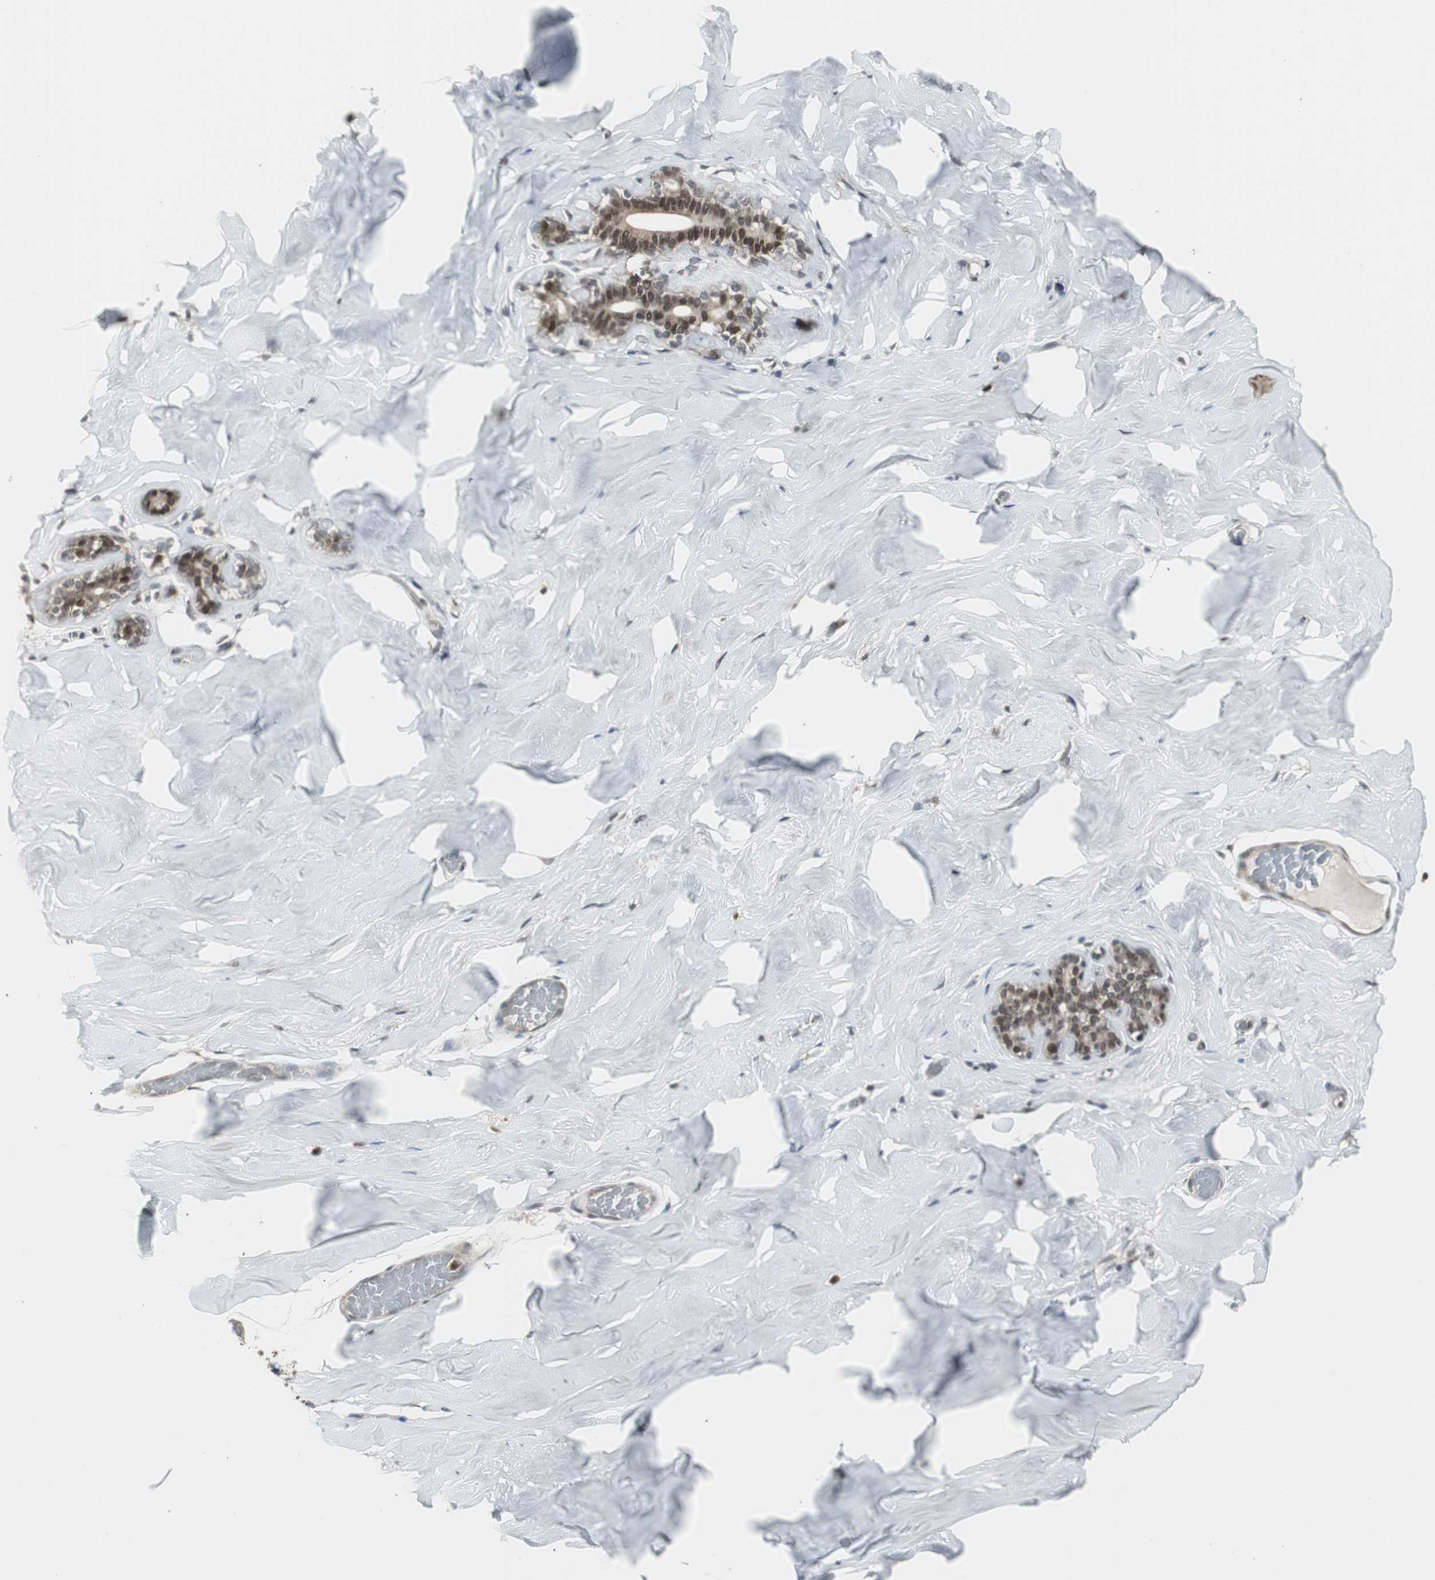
{"staining": {"intensity": "negative", "quantity": "none", "location": "none"}, "tissue": "breast", "cell_type": "Adipocytes", "image_type": "normal", "snomed": [{"axis": "morphology", "description": "Normal tissue, NOS"}, {"axis": "topography", "description": "Breast"}], "caption": "The immunohistochemistry (IHC) histopathology image has no significant staining in adipocytes of breast.", "gene": "MPG", "patient": {"sex": "female", "age": 75}}